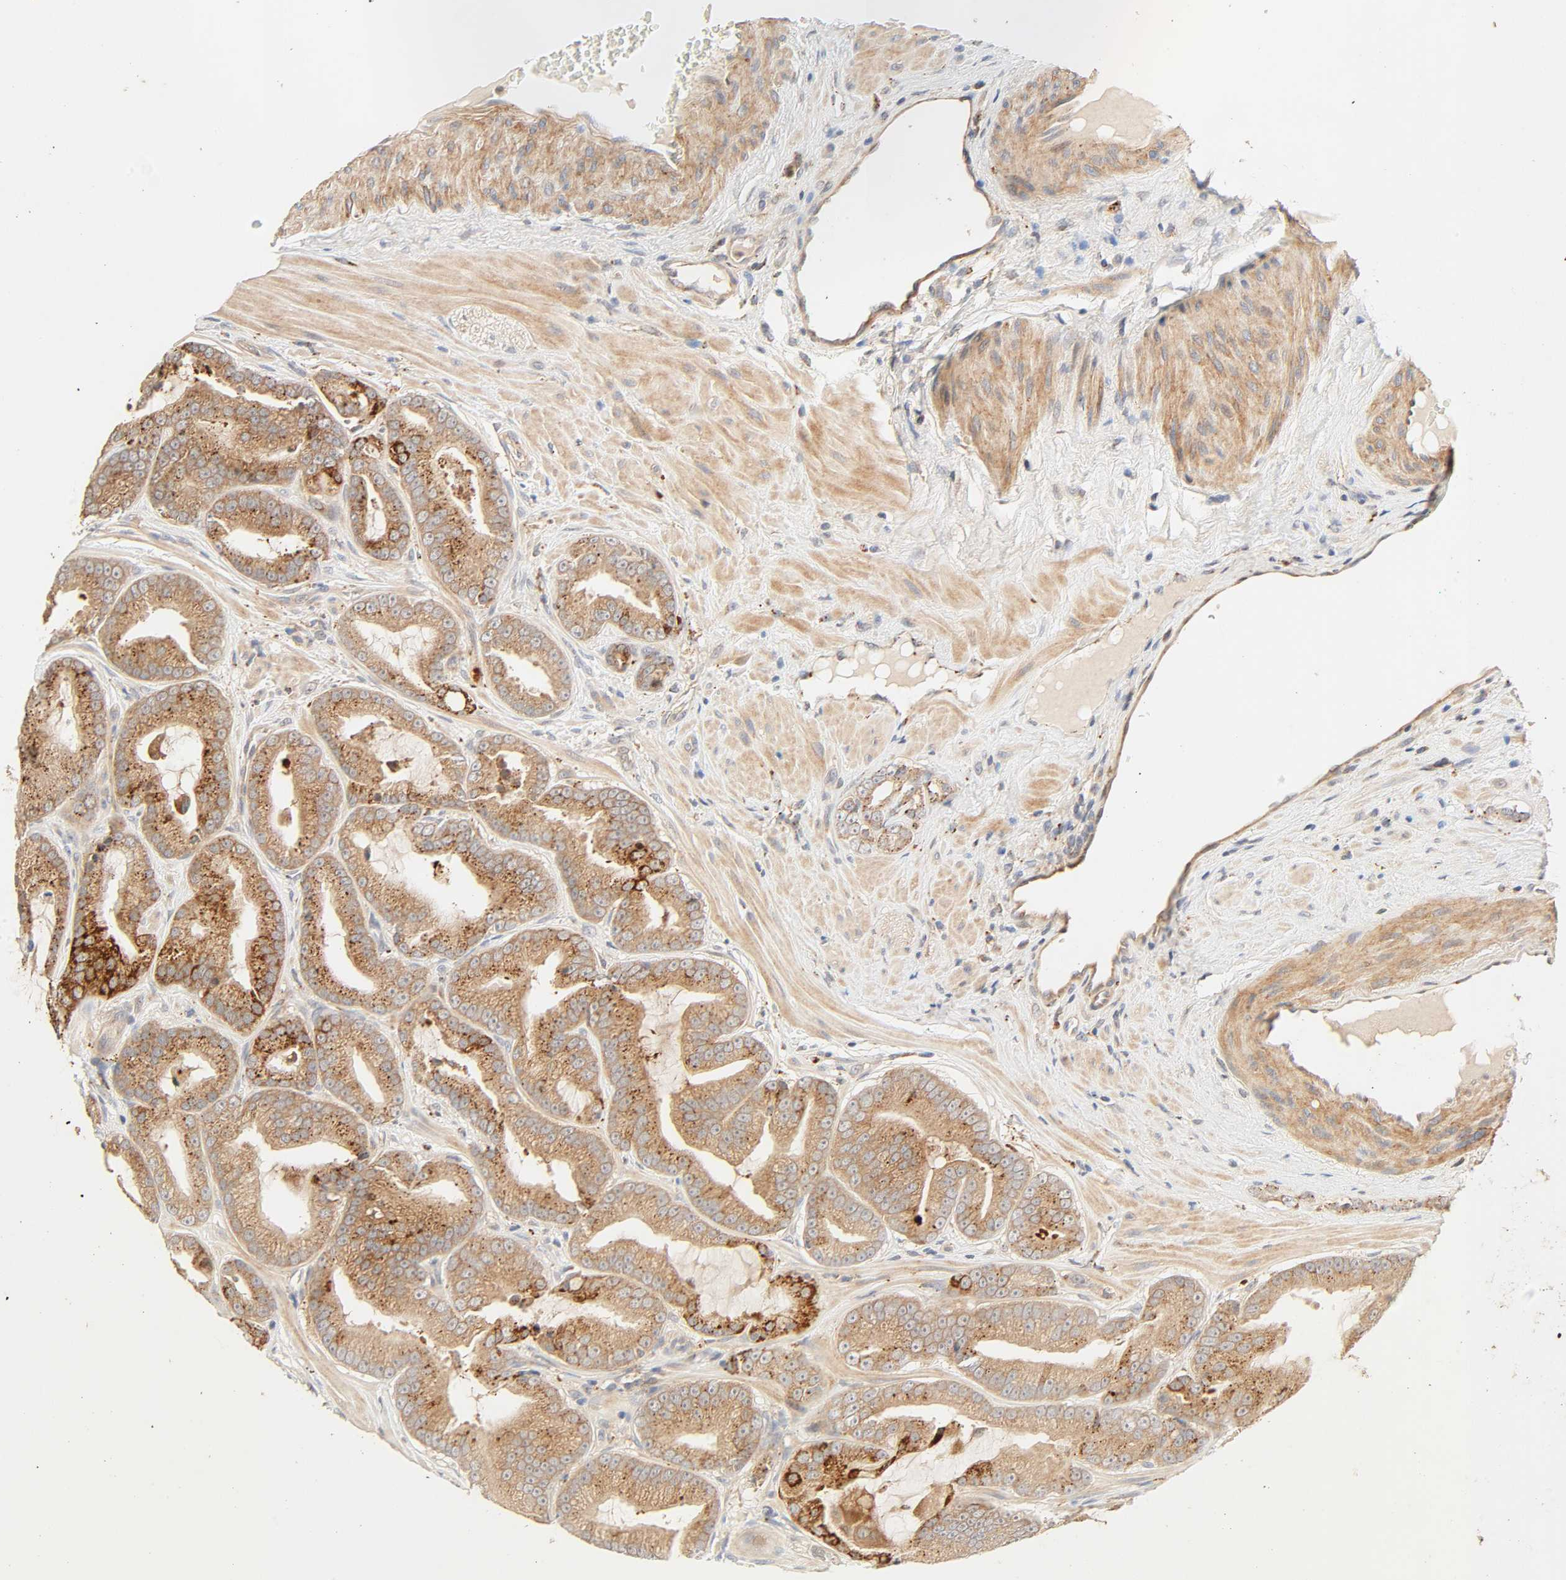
{"staining": {"intensity": "strong", "quantity": ">75%", "location": "cytoplasmic/membranous"}, "tissue": "prostate cancer", "cell_type": "Tumor cells", "image_type": "cancer", "snomed": [{"axis": "morphology", "description": "Adenocarcinoma, Low grade"}, {"axis": "topography", "description": "Prostate"}], "caption": "DAB immunohistochemical staining of human adenocarcinoma (low-grade) (prostate) demonstrates strong cytoplasmic/membranous protein staining in approximately >75% of tumor cells.", "gene": "MAPK6", "patient": {"sex": "male", "age": 58}}